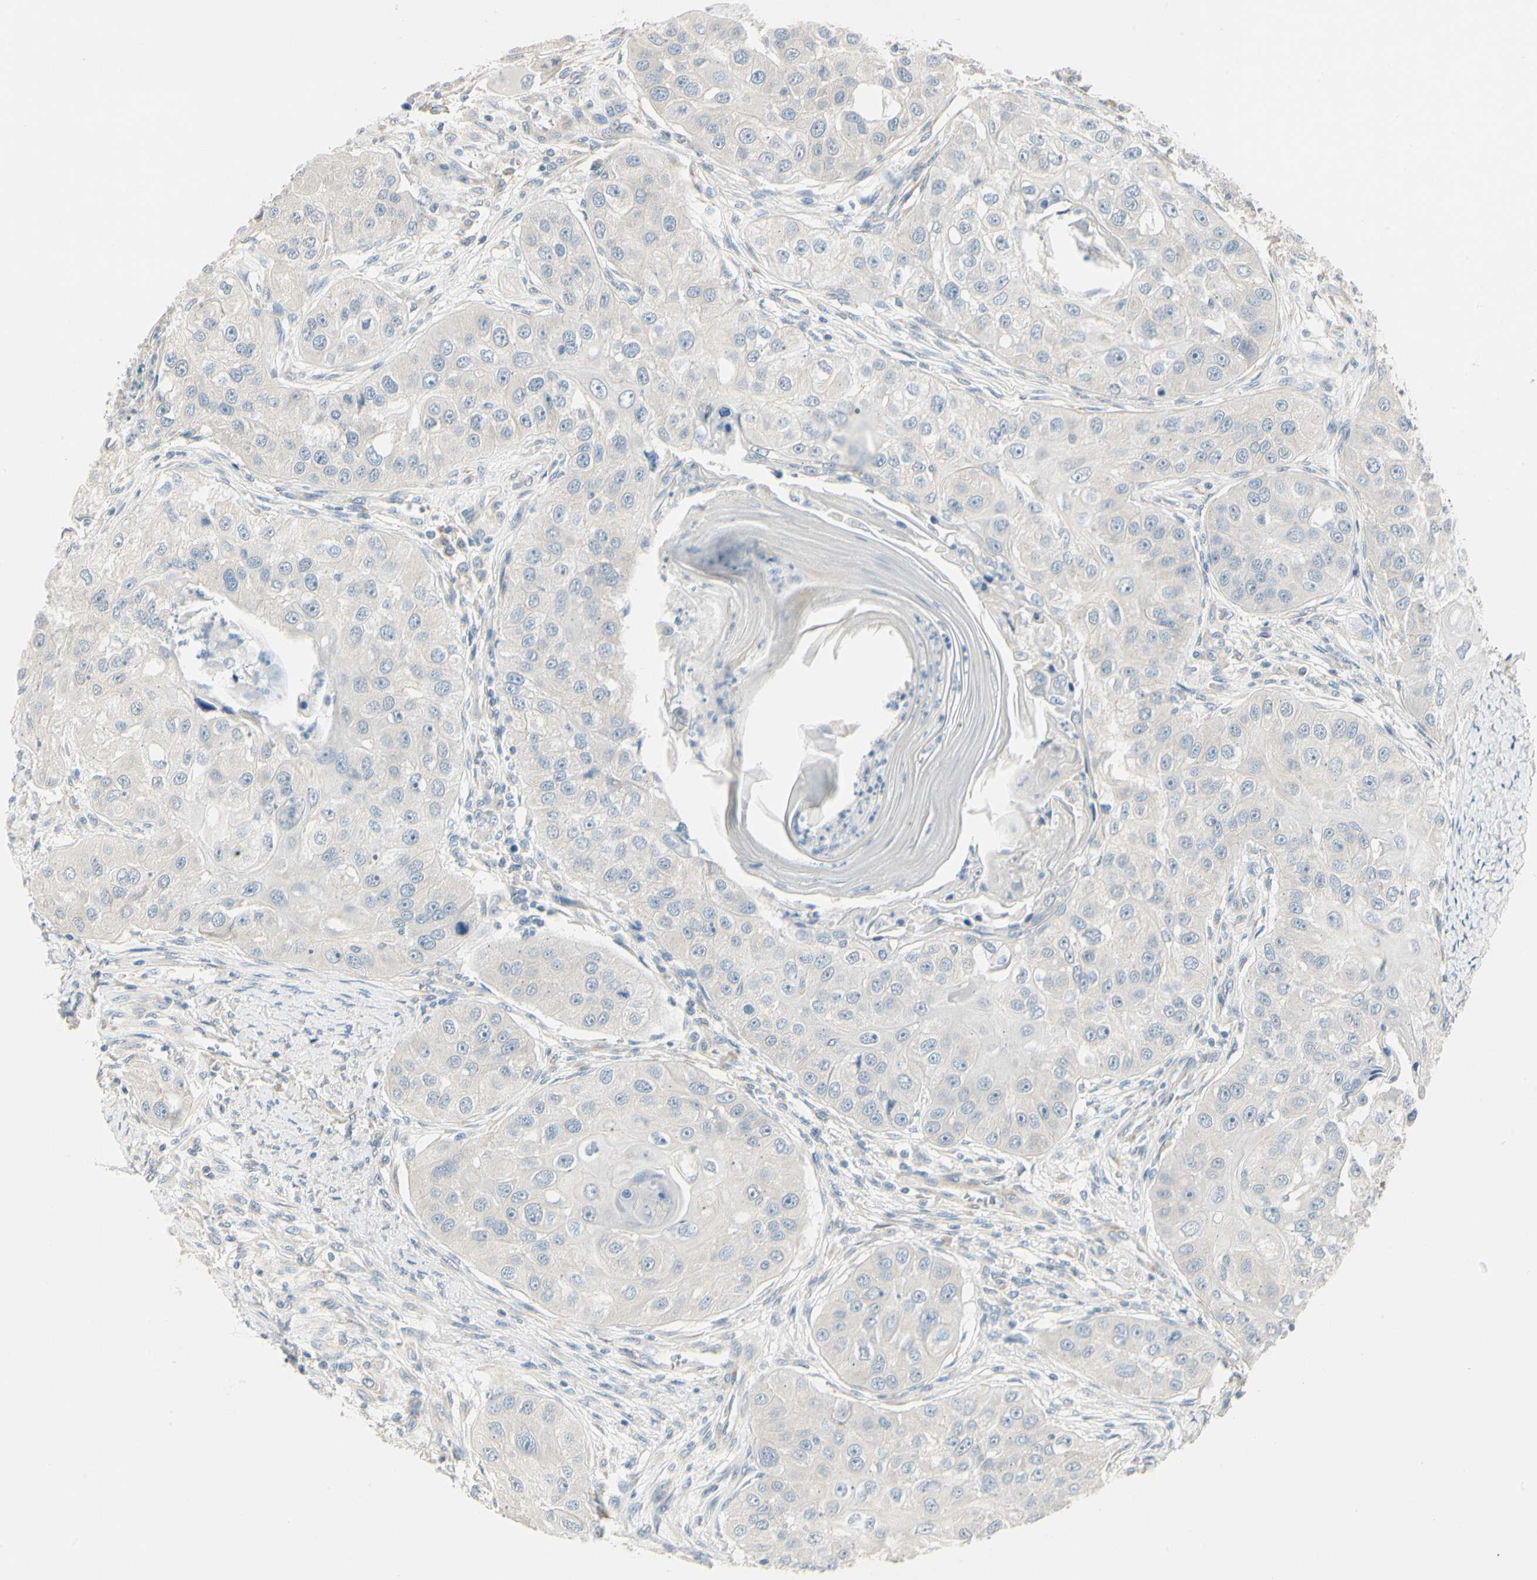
{"staining": {"intensity": "negative", "quantity": "none", "location": "none"}, "tissue": "head and neck cancer", "cell_type": "Tumor cells", "image_type": "cancer", "snomed": [{"axis": "morphology", "description": "Normal tissue, NOS"}, {"axis": "morphology", "description": "Squamous cell carcinoma, NOS"}, {"axis": "topography", "description": "Skeletal muscle"}, {"axis": "topography", "description": "Head-Neck"}], "caption": "Tumor cells show no significant protein expression in head and neck squamous cell carcinoma.", "gene": "DUSP12", "patient": {"sex": "male", "age": 51}}